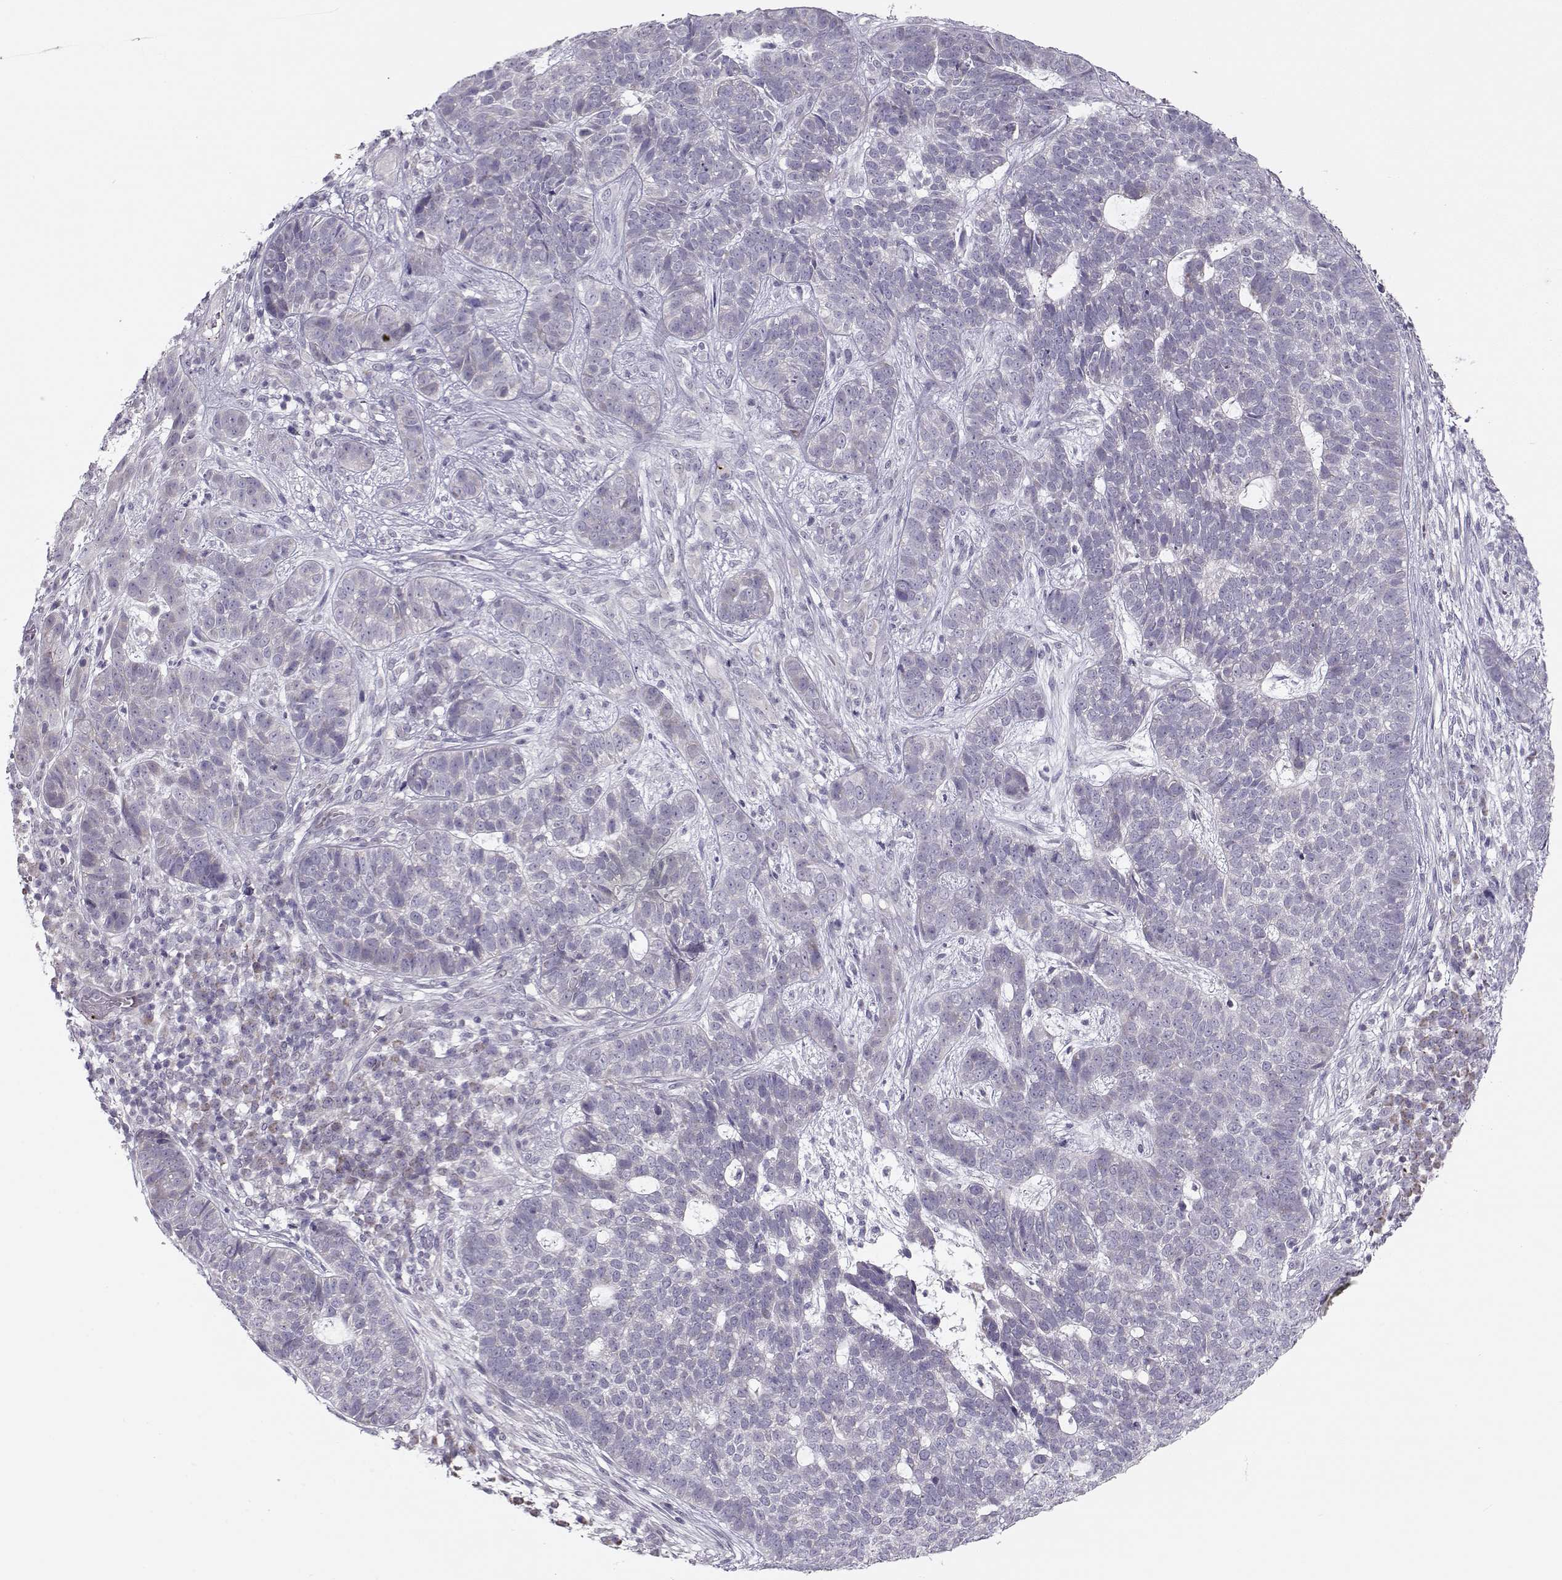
{"staining": {"intensity": "negative", "quantity": "none", "location": "none"}, "tissue": "skin cancer", "cell_type": "Tumor cells", "image_type": "cancer", "snomed": [{"axis": "morphology", "description": "Basal cell carcinoma"}, {"axis": "topography", "description": "Skin"}], "caption": "An immunohistochemistry histopathology image of skin cancer (basal cell carcinoma) is shown. There is no staining in tumor cells of skin cancer (basal cell carcinoma).", "gene": "KLF17", "patient": {"sex": "female", "age": 69}}